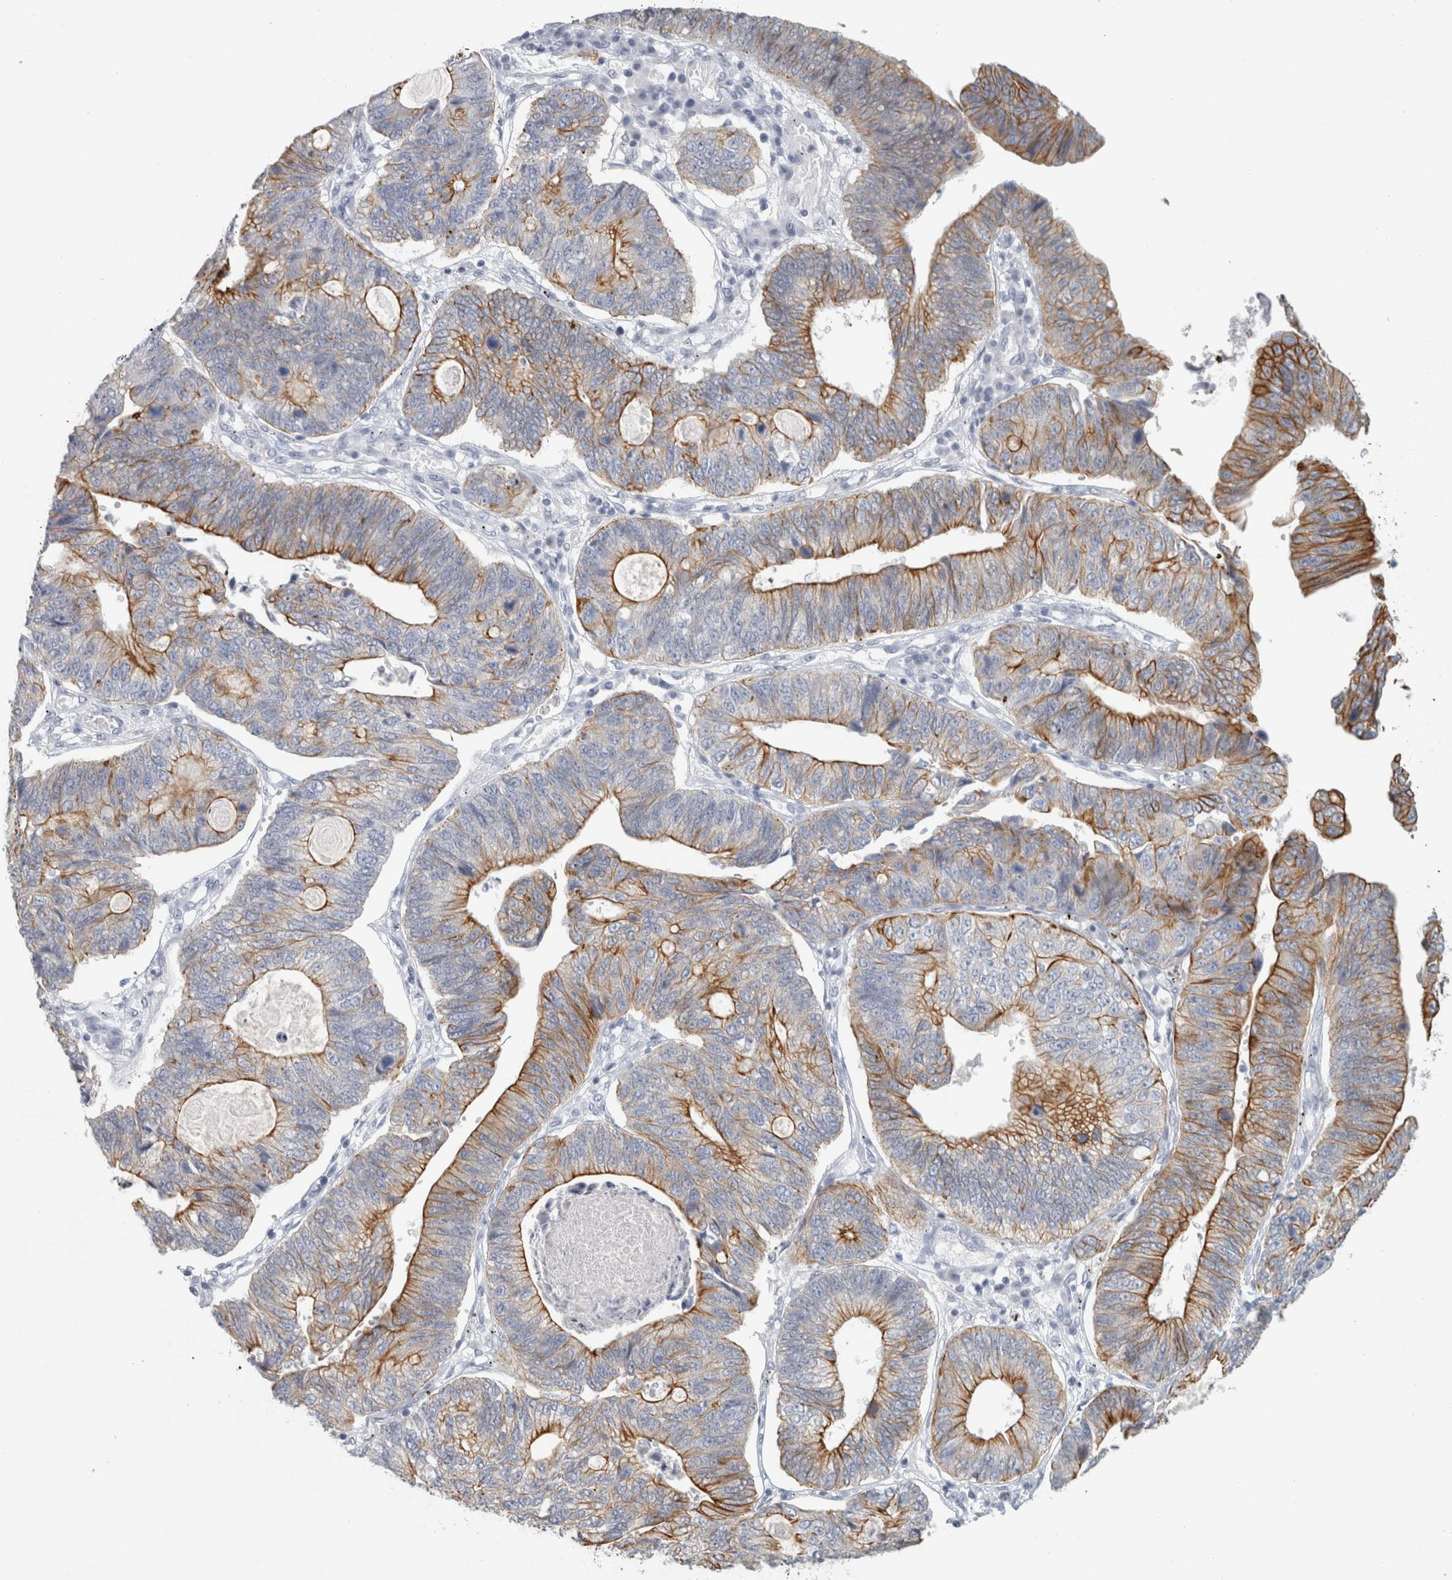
{"staining": {"intensity": "strong", "quantity": "25%-75%", "location": "cytoplasmic/membranous"}, "tissue": "stomach cancer", "cell_type": "Tumor cells", "image_type": "cancer", "snomed": [{"axis": "morphology", "description": "Adenocarcinoma, NOS"}, {"axis": "topography", "description": "Stomach"}], "caption": "Strong cytoplasmic/membranous staining is identified in about 25%-75% of tumor cells in stomach cancer.", "gene": "SLC28A3", "patient": {"sex": "male", "age": 59}}